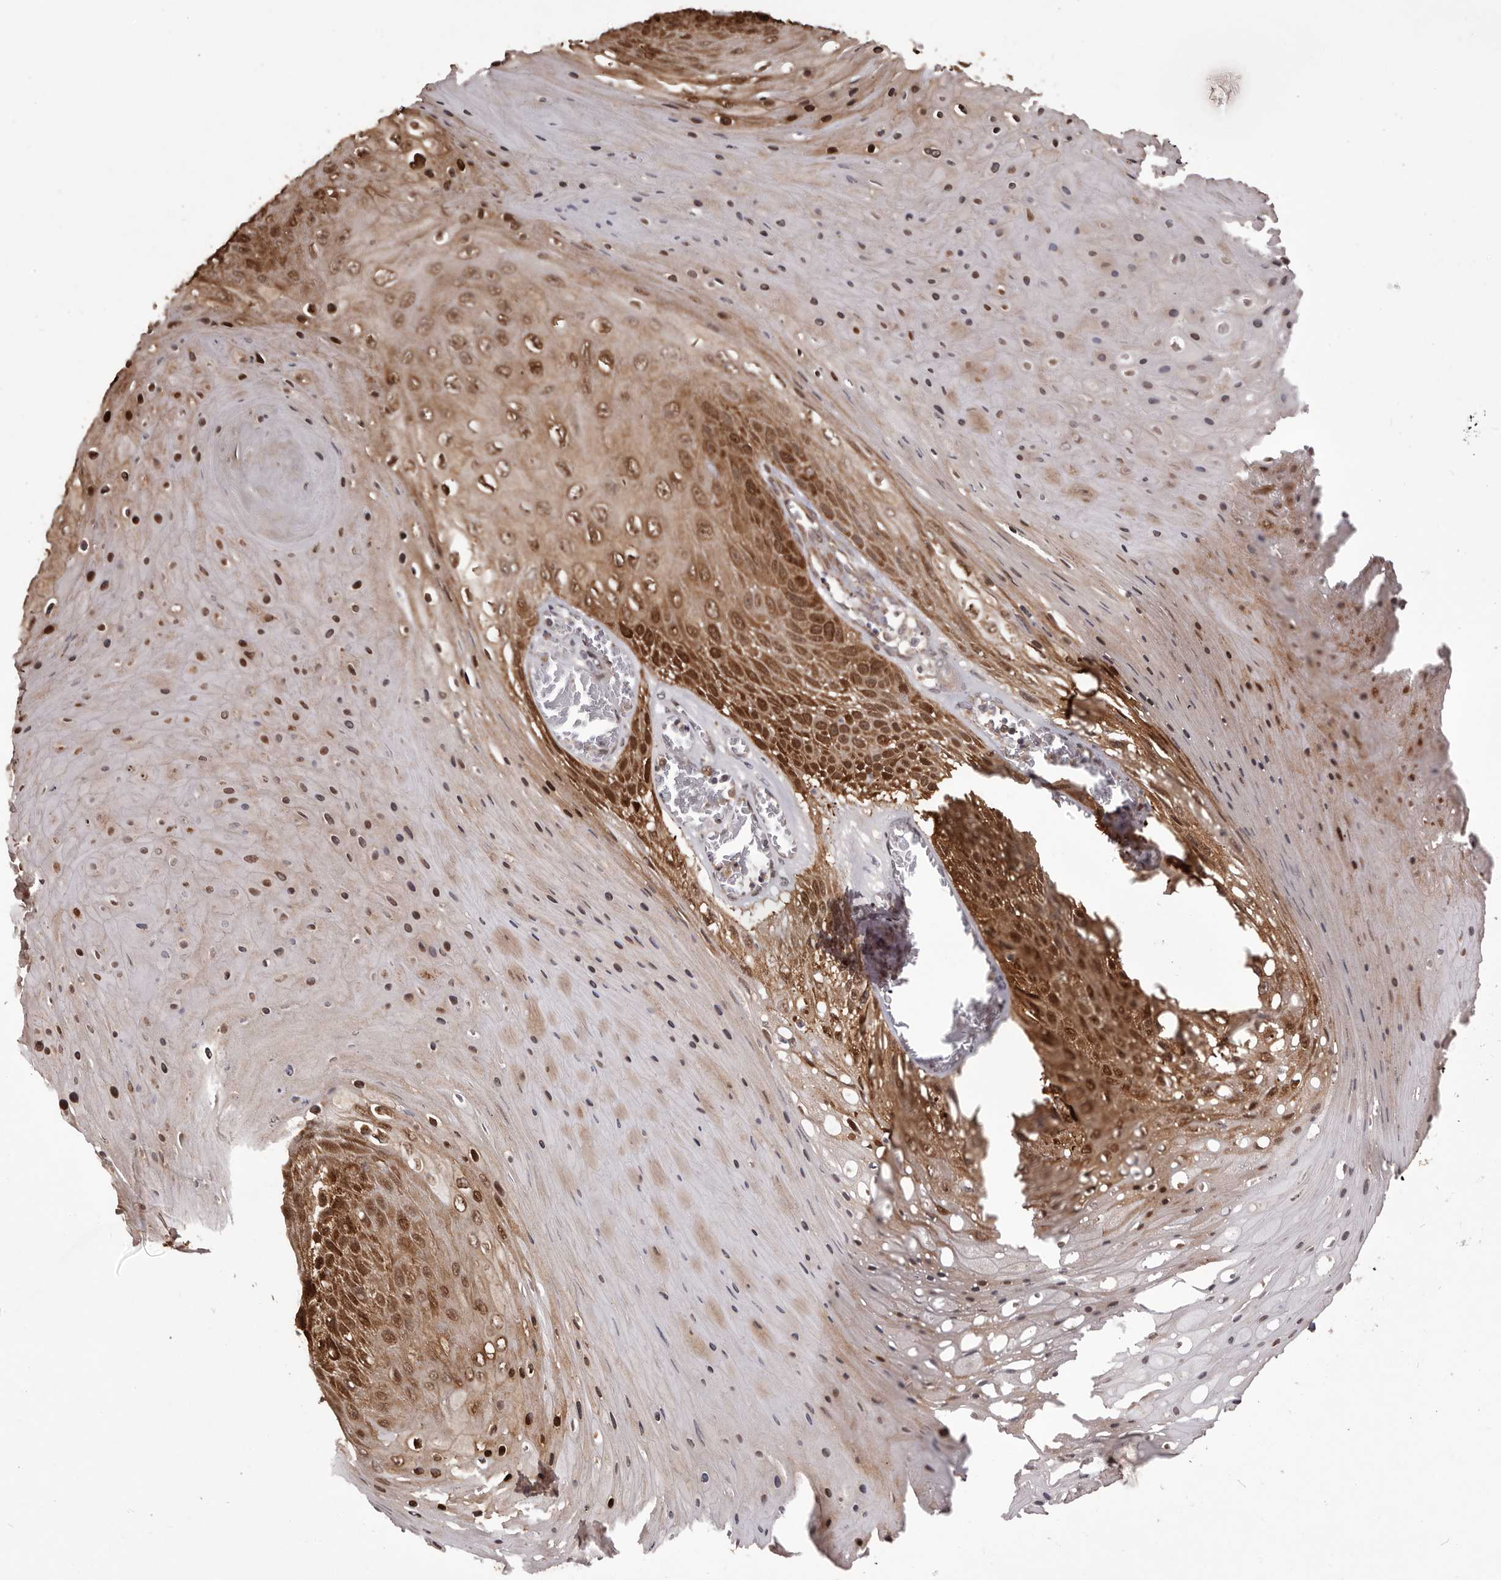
{"staining": {"intensity": "strong", "quantity": "25%-75%", "location": "cytoplasmic/membranous,nuclear"}, "tissue": "skin cancer", "cell_type": "Tumor cells", "image_type": "cancer", "snomed": [{"axis": "morphology", "description": "Squamous cell carcinoma, NOS"}, {"axis": "topography", "description": "Skin"}], "caption": "Immunohistochemistry photomicrograph of neoplastic tissue: skin cancer (squamous cell carcinoma) stained using IHC exhibits high levels of strong protein expression localized specifically in the cytoplasmic/membranous and nuclear of tumor cells, appearing as a cytoplasmic/membranous and nuclear brown color.", "gene": "GFOD1", "patient": {"sex": "female", "age": 88}}